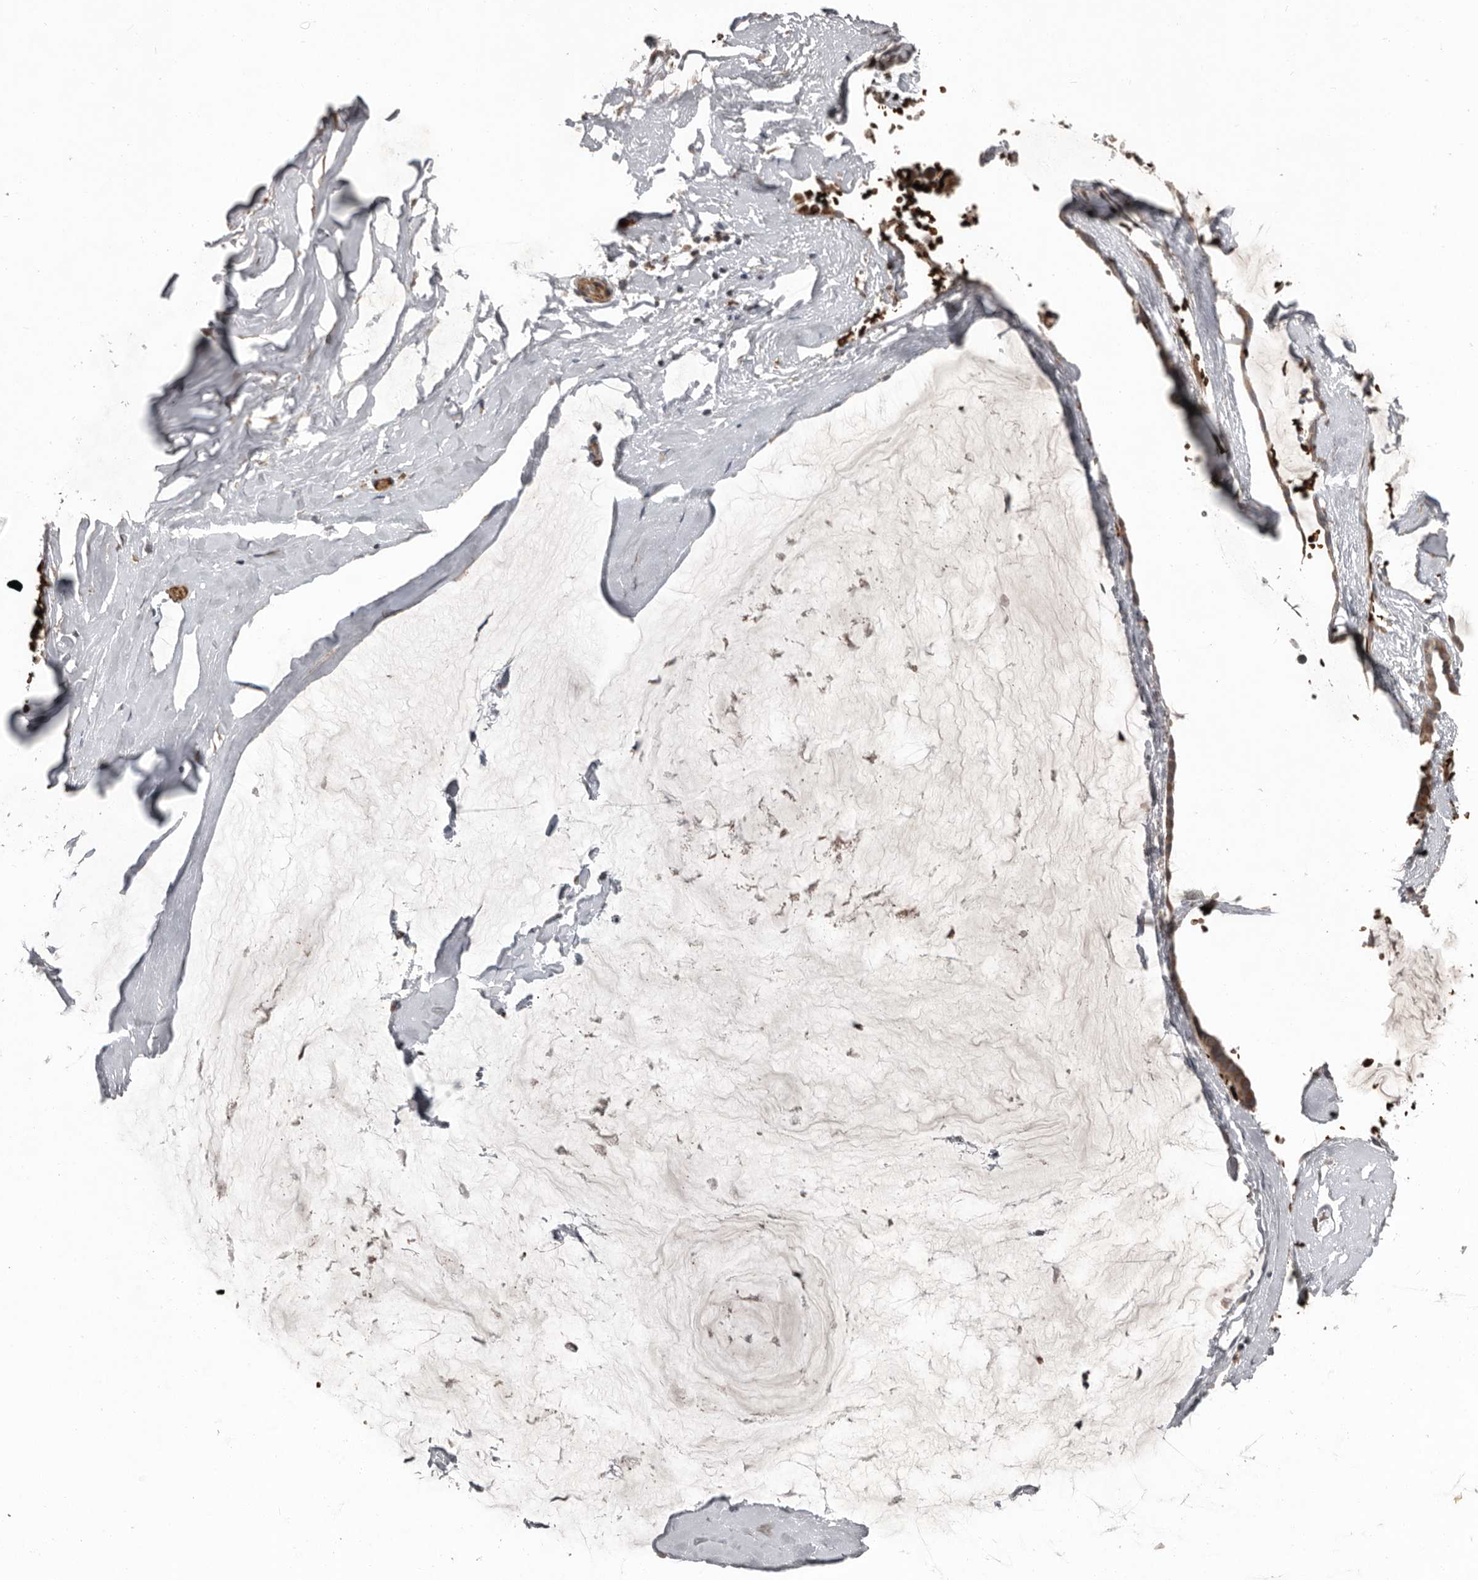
{"staining": {"intensity": "weak", "quantity": ">75%", "location": "cytoplasmic/membranous"}, "tissue": "ovarian cancer", "cell_type": "Tumor cells", "image_type": "cancer", "snomed": [{"axis": "morphology", "description": "Cystadenocarcinoma, mucinous, NOS"}, {"axis": "topography", "description": "Ovary"}], "caption": "Ovarian cancer stained with DAB (3,3'-diaminobenzidine) immunohistochemistry exhibits low levels of weak cytoplasmic/membranous positivity in about >75% of tumor cells. (IHC, brightfield microscopy, high magnification).", "gene": "FBXO31", "patient": {"sex": "female", "age": 39}}